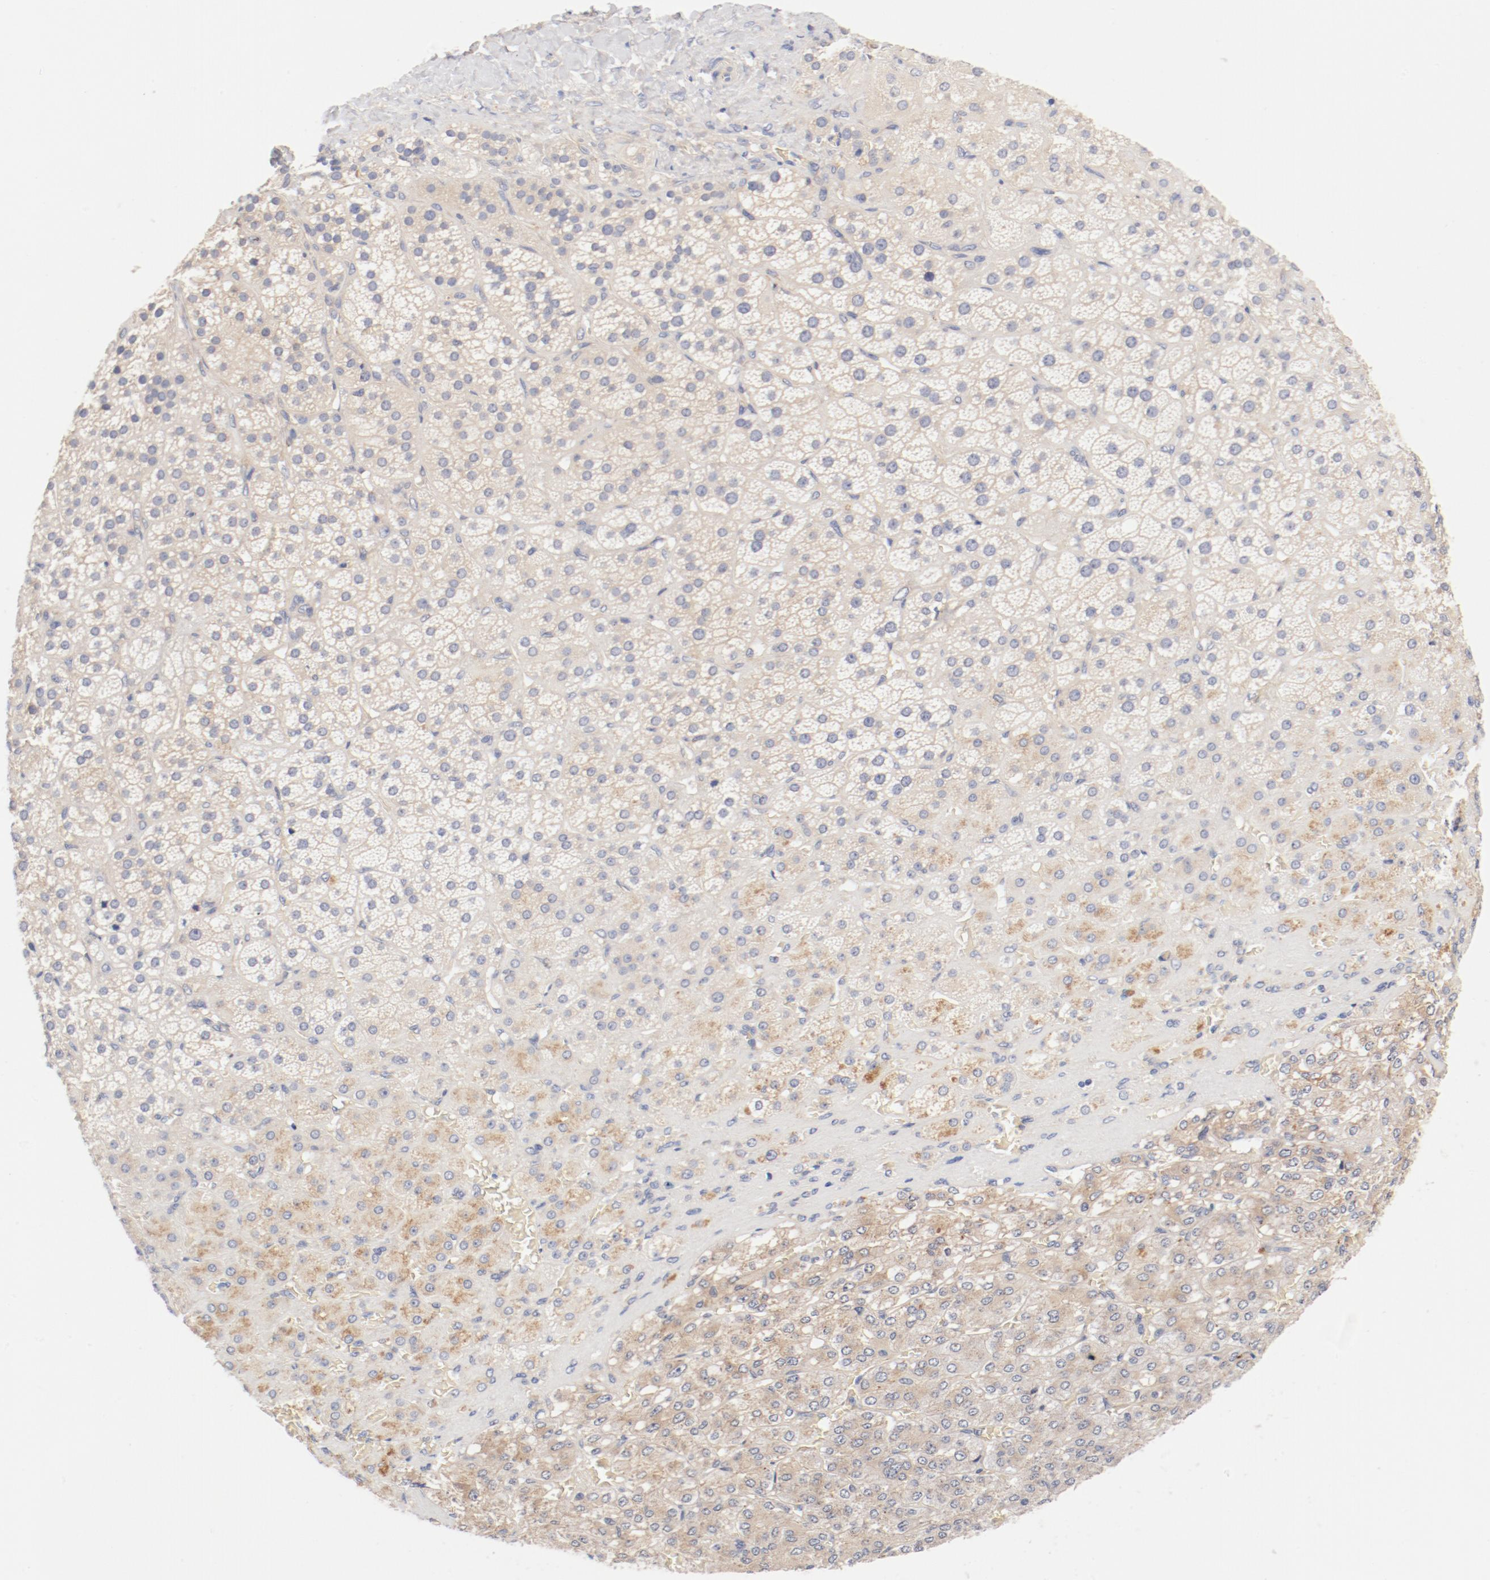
{"staining": {"intensity": "weak", "quantity": ">75%", "location": "cytoplasmic/membranous"}, "tissue": "adrenal gland", "cell_type": "Glandular cells", "image_type": "normal", "snomed": [{"axis": "morphology", "description": "Normal tissue, NOS"}, {"axis": "topography", "description": "Adrenal gland"}], "caption": "Protein analysis of benign adrenal gland reveals weak cytoplasmic/membranous positivity in approximately >75% of glandular cells.", "gene": "DYNC1H1", "patient": {"sex": "female", "age": 71}}